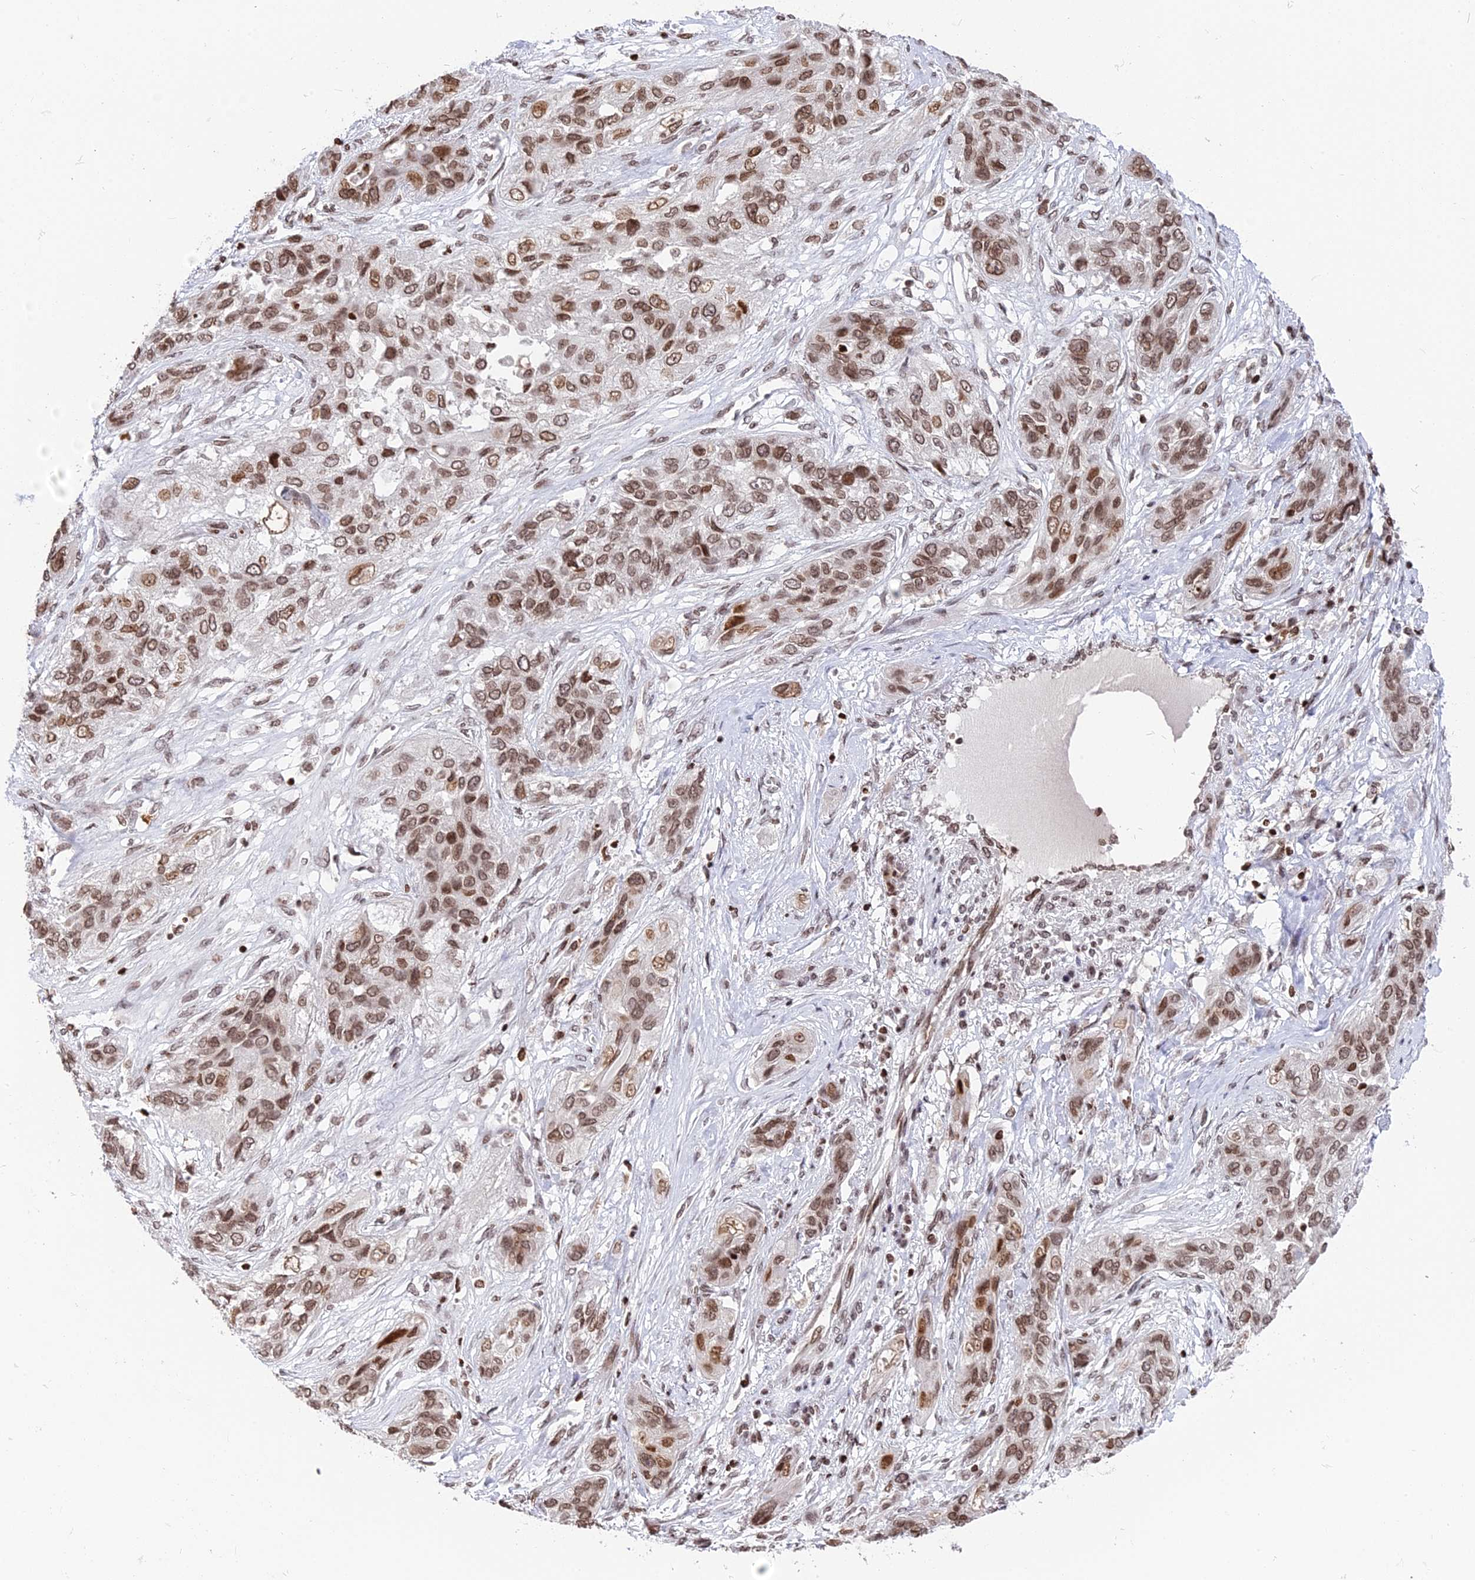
{"staining": {"intensity": "moderate", "quantity": ">75%", "location": "nuclear"}, "tissue": "lung cancer", "cell_type": "Tumor cells", "image_type": "cancer", "snomed": [{"axis": "morphology", "description": "Squamous cell carcinoma, NOS"}, {"axis": "topography", "description": "Lung"}], "caption": "Tumor cells exhibit medium levels of moderate nuclear positivity in about >75% of cells in lung cancer (squamous cell carcinoma). The staining is performed using DAB (3,3'-diaminobenzidine) brown chromogen to label protein expression. The nuclei are counter-stained blue using hematoxylin.", "gene": "TET2", "patient": {"sex": "female", "age": 70}}